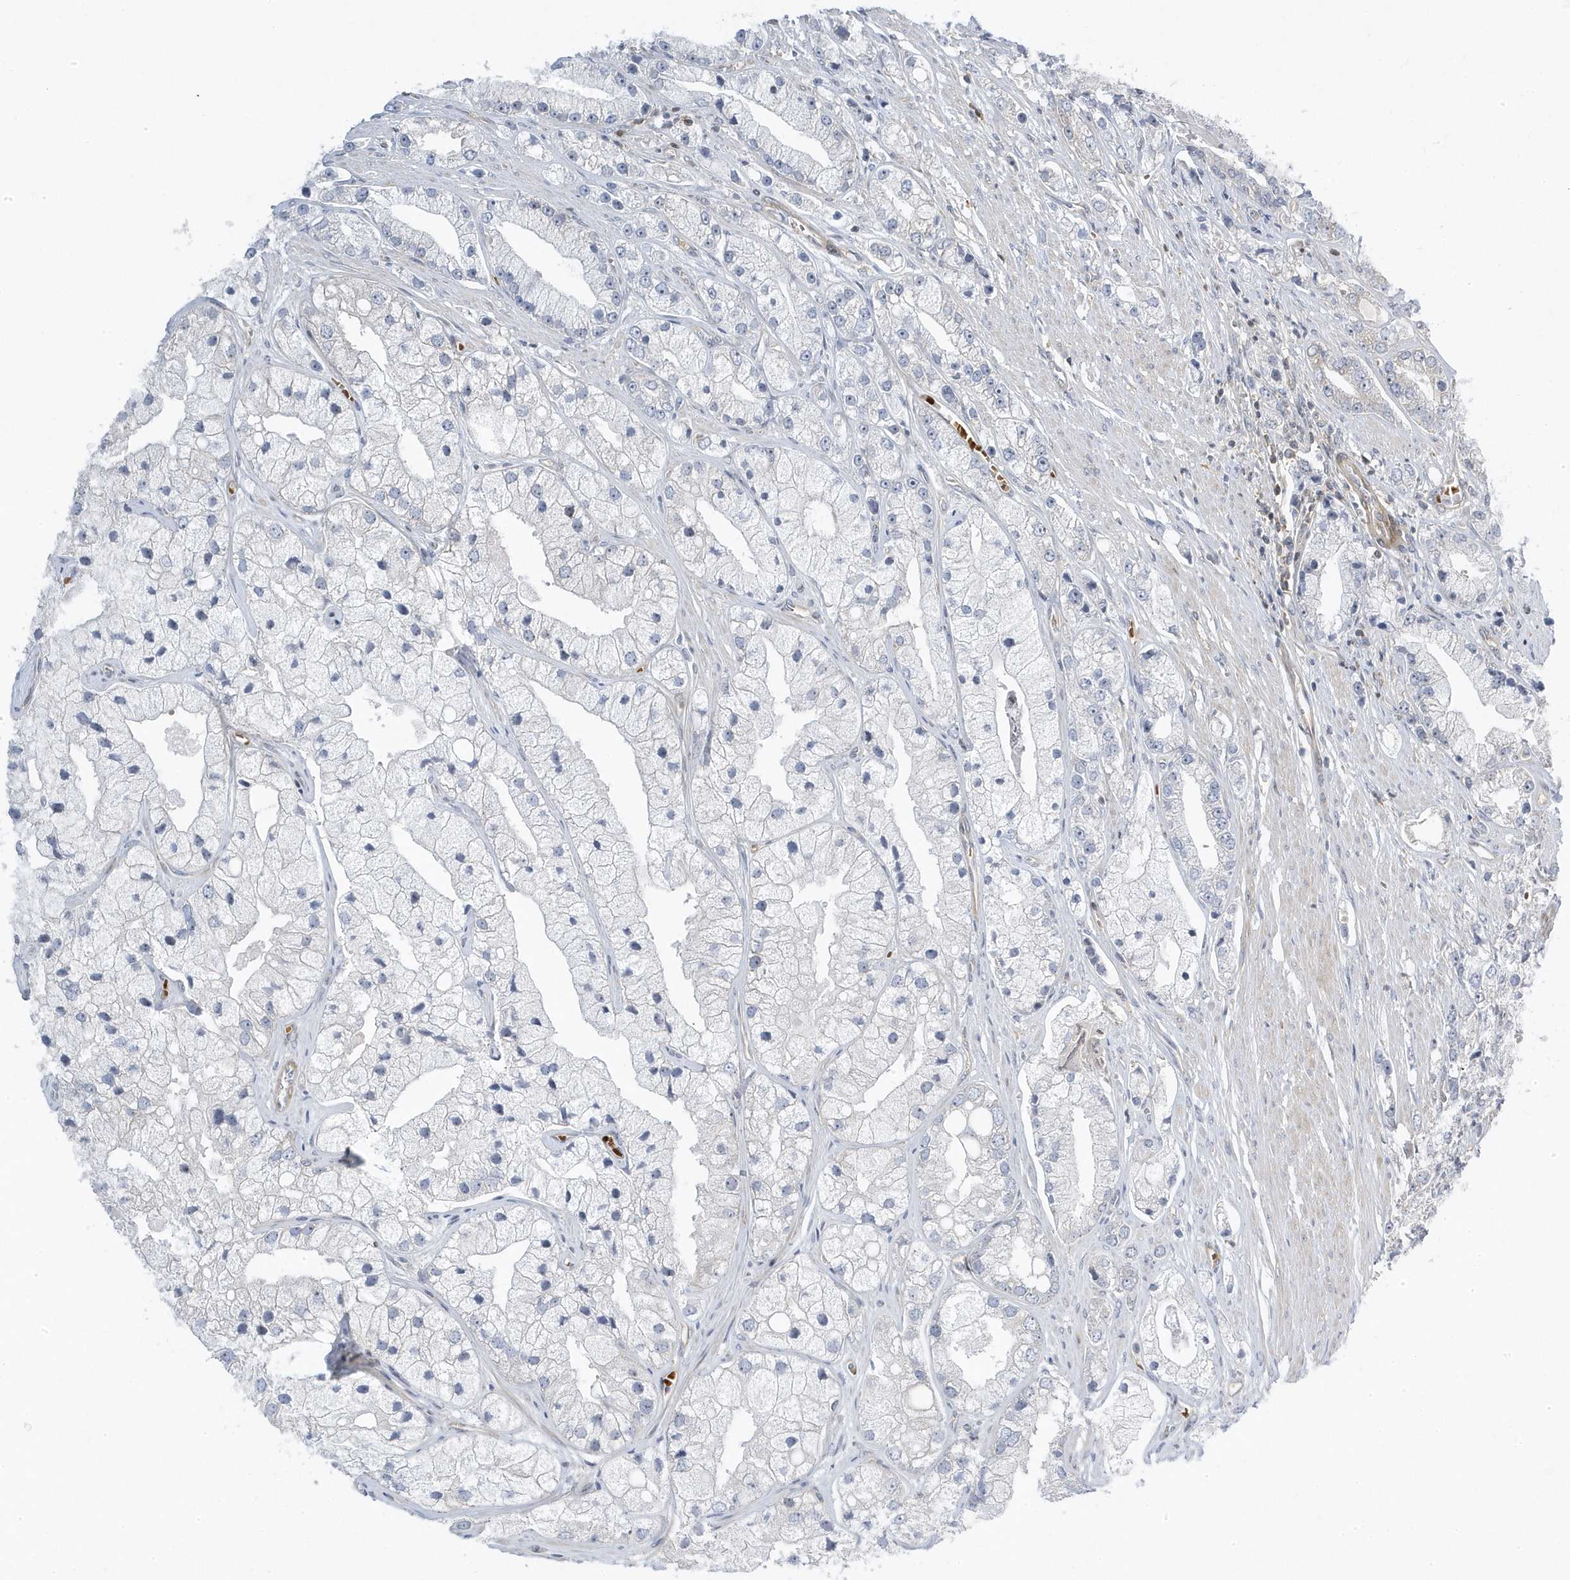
{"staining": {"intensity": "negative", "quantity": "none", "location": "none"}, "tissue": "prostate cancer", "cell_type": "Tumor cells", "image_type": "cancer", "snomed": [{"axis": "morphology", "description": "Adenocarcinoma, High grade"}, {"axis": "topography", "description": "Prostate"}], "caption": "Tumor cells are negative for protein expression in human prostate high-grade adenocarcinoma.", "gene": "MAP7D3", "patient": {"sex": "male", "age": 50}}